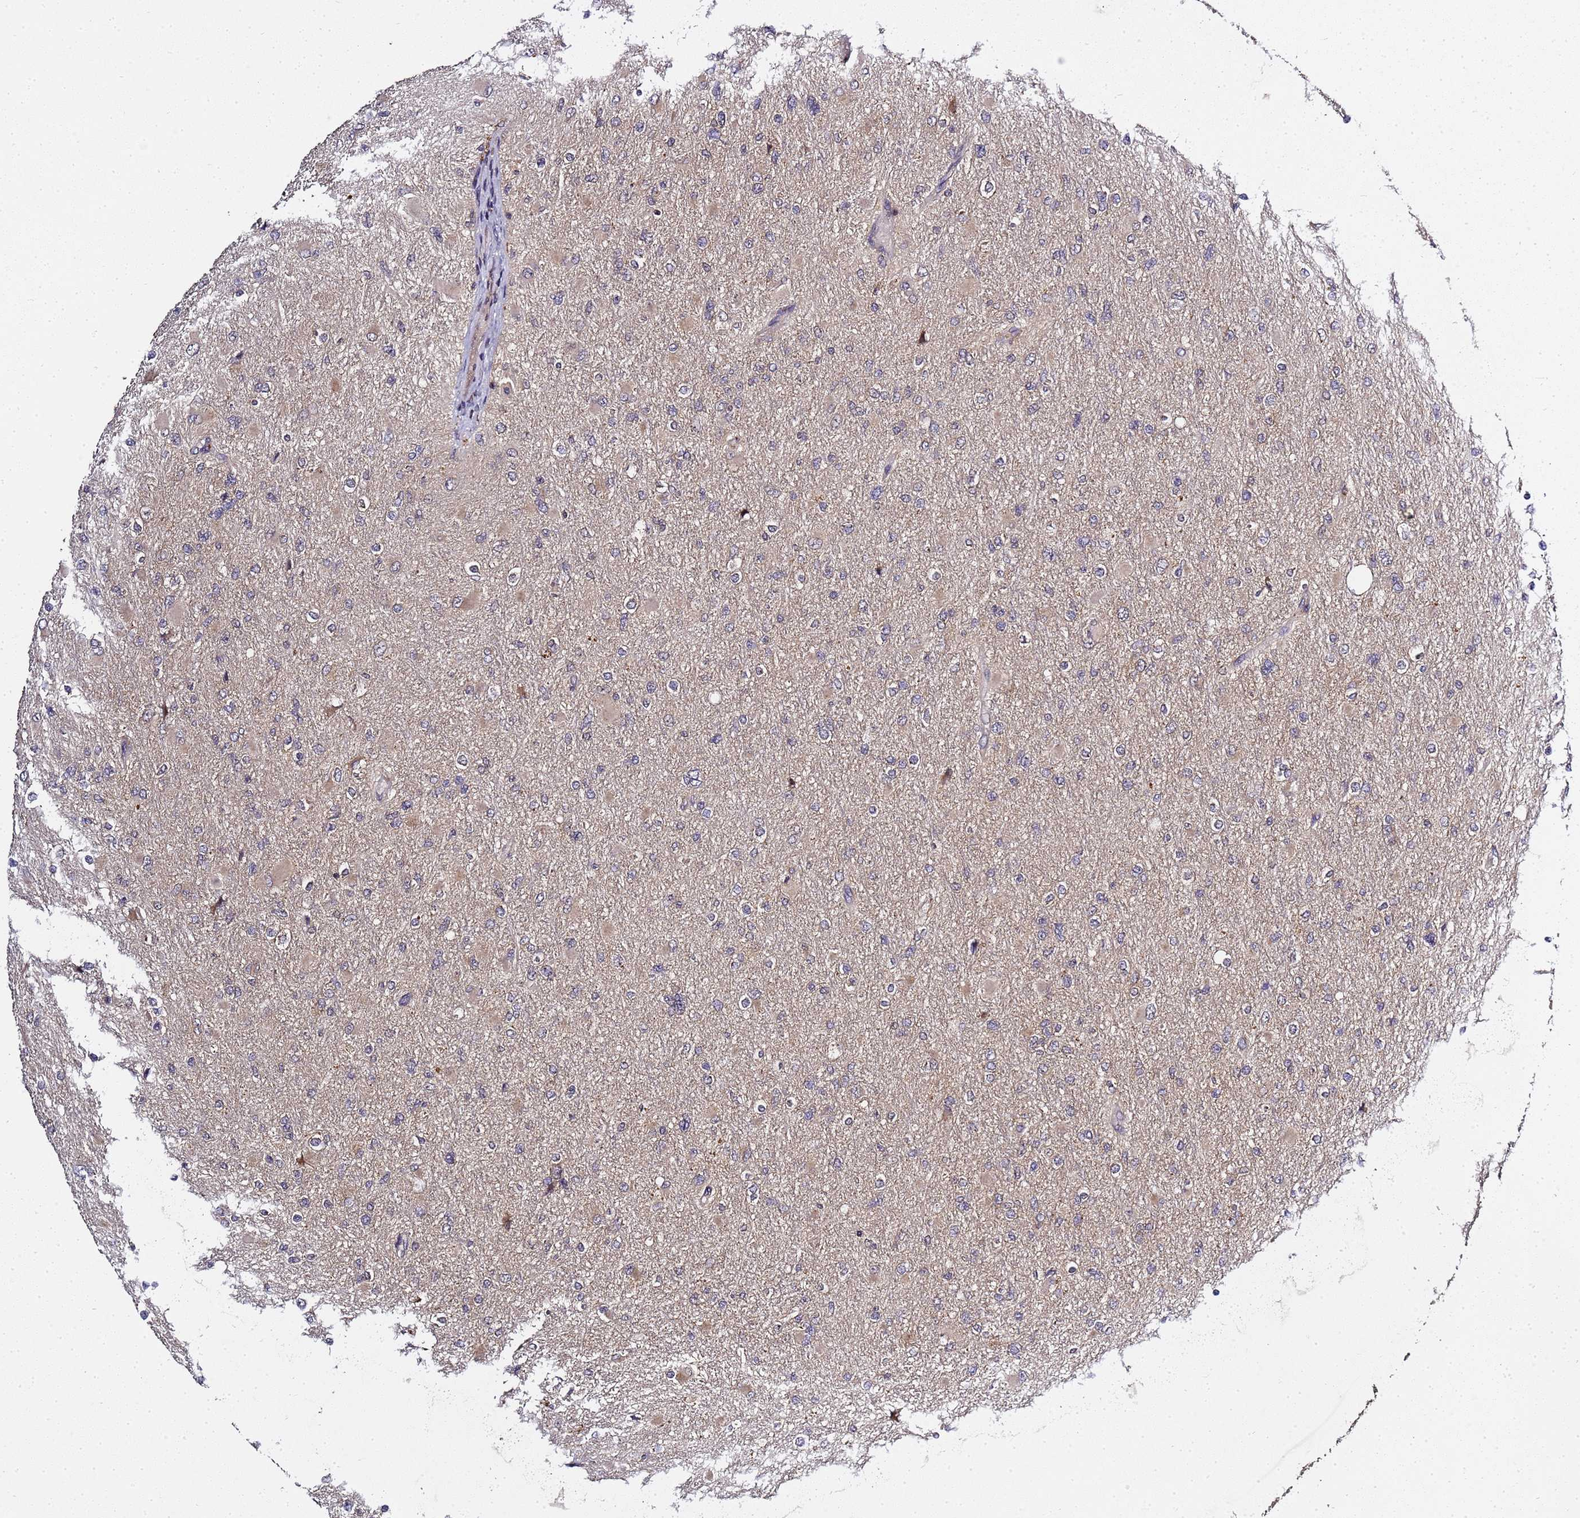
{"staining": {"intensity": "negative", "quantity": "none", "location": "none"}, "tissue": "glioma", "cell_type": "Tumor cells", "image_type": "cancer", "snomed": [{"axis": "morphology", "description": "Glioma, malignant, High grade"}, {"axis": "topography", "description": "Cerebral cortex"}], "caption": "Immunohistochemical staining of human malignant glioma (high-grade) reveals no significant staining in tumor cells. The staining is performed using DAB brown chromogen with nuclei counter-stained in using hematoxylin.", "gene": "LGI4", "patient": {"sex": "female", "age": 36}}